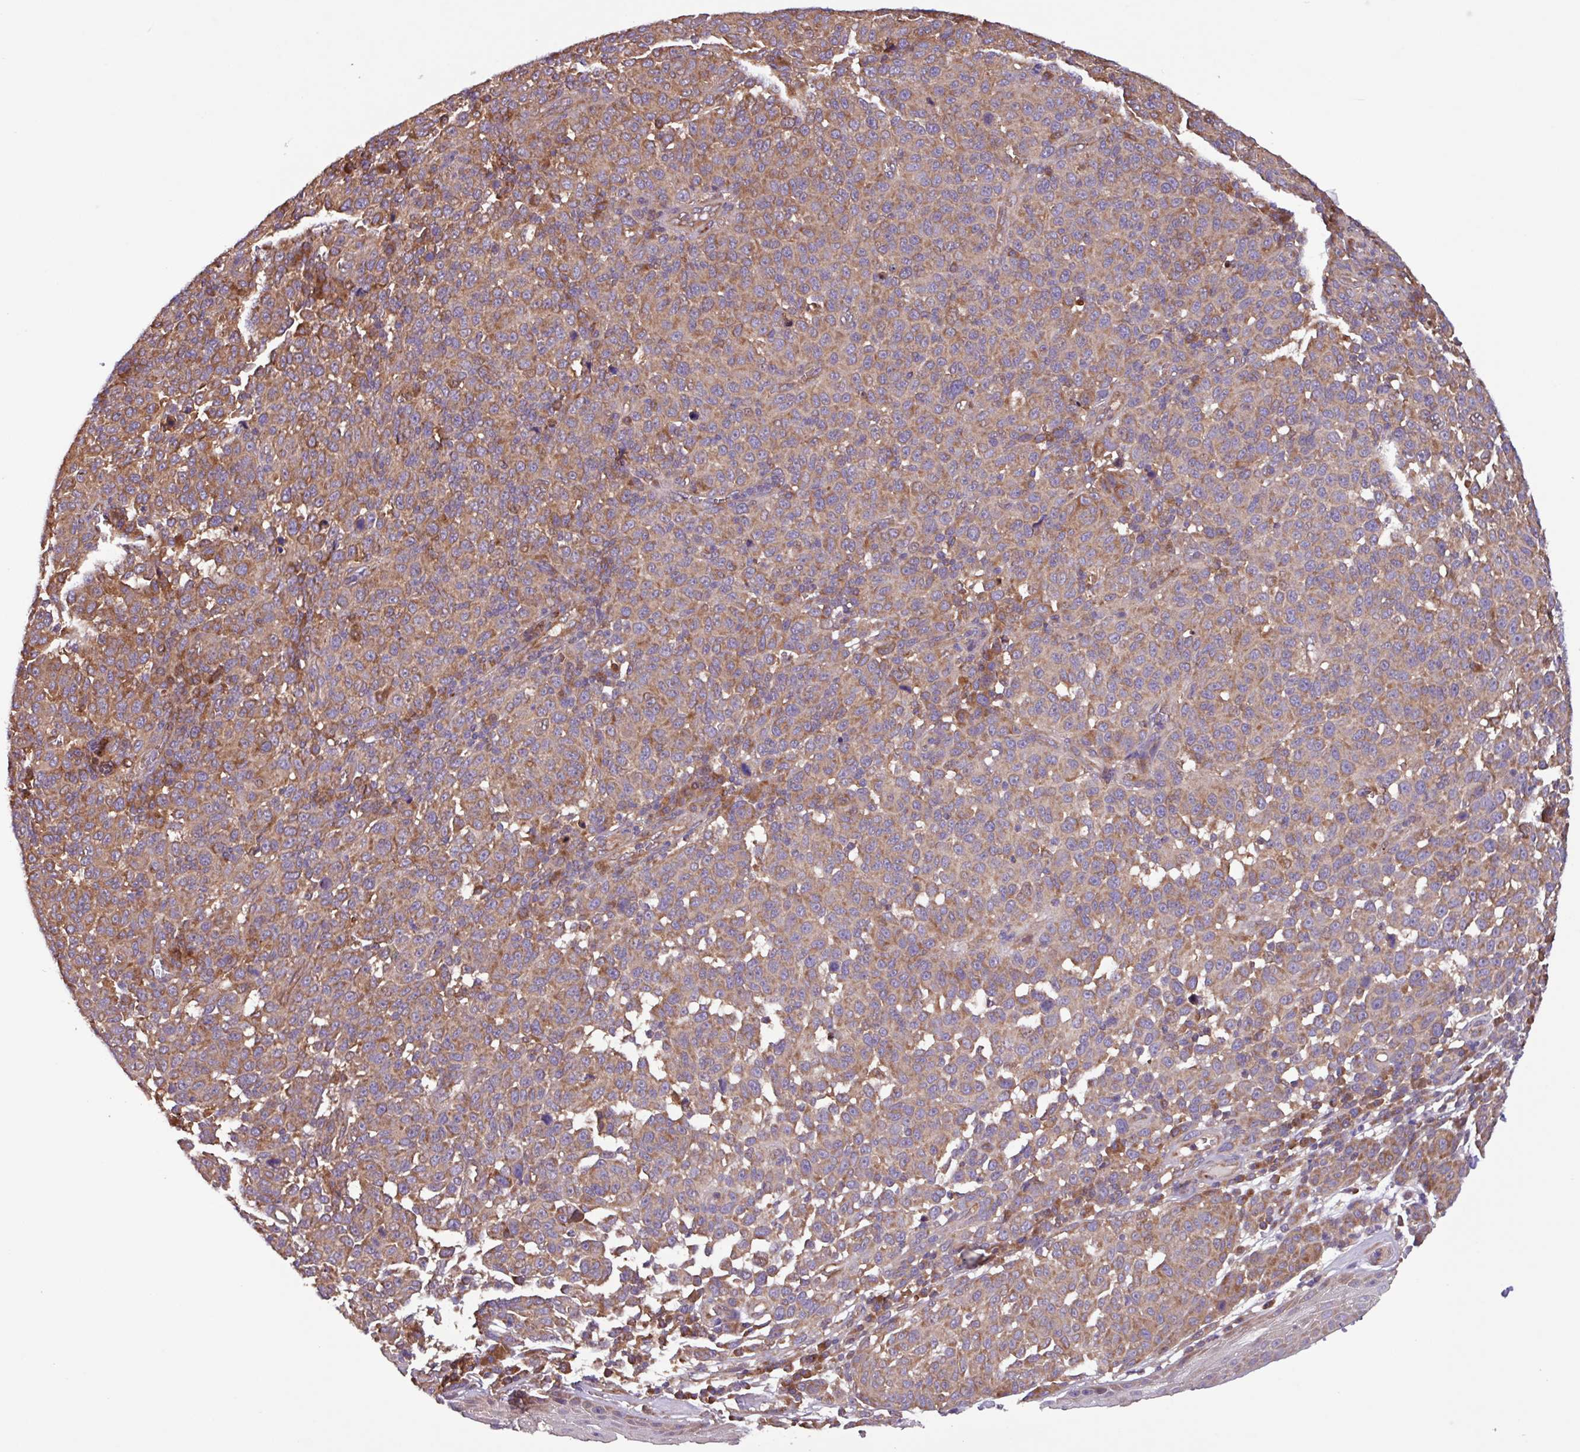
{"staining": {"intensity": "moderate", "quantity": ">75%", "location": "cytoplasmic/membranous"}, "tissue": "melanoma", "cell_type": "Tumor cells", "image_type": "cancer", "snomed": [{"axis": "morphology", "description": "Malignant melanoma, NOS"}, {"axis": "topography", "description": "Skin"}], "caption": "This is an image of IHC staining of melanoma, which shows moderate staining in the cytoplasmic/membranous of tumor cells.", "gene": "PTPRQ", "patient": {"sex": "male", "age": 49}}